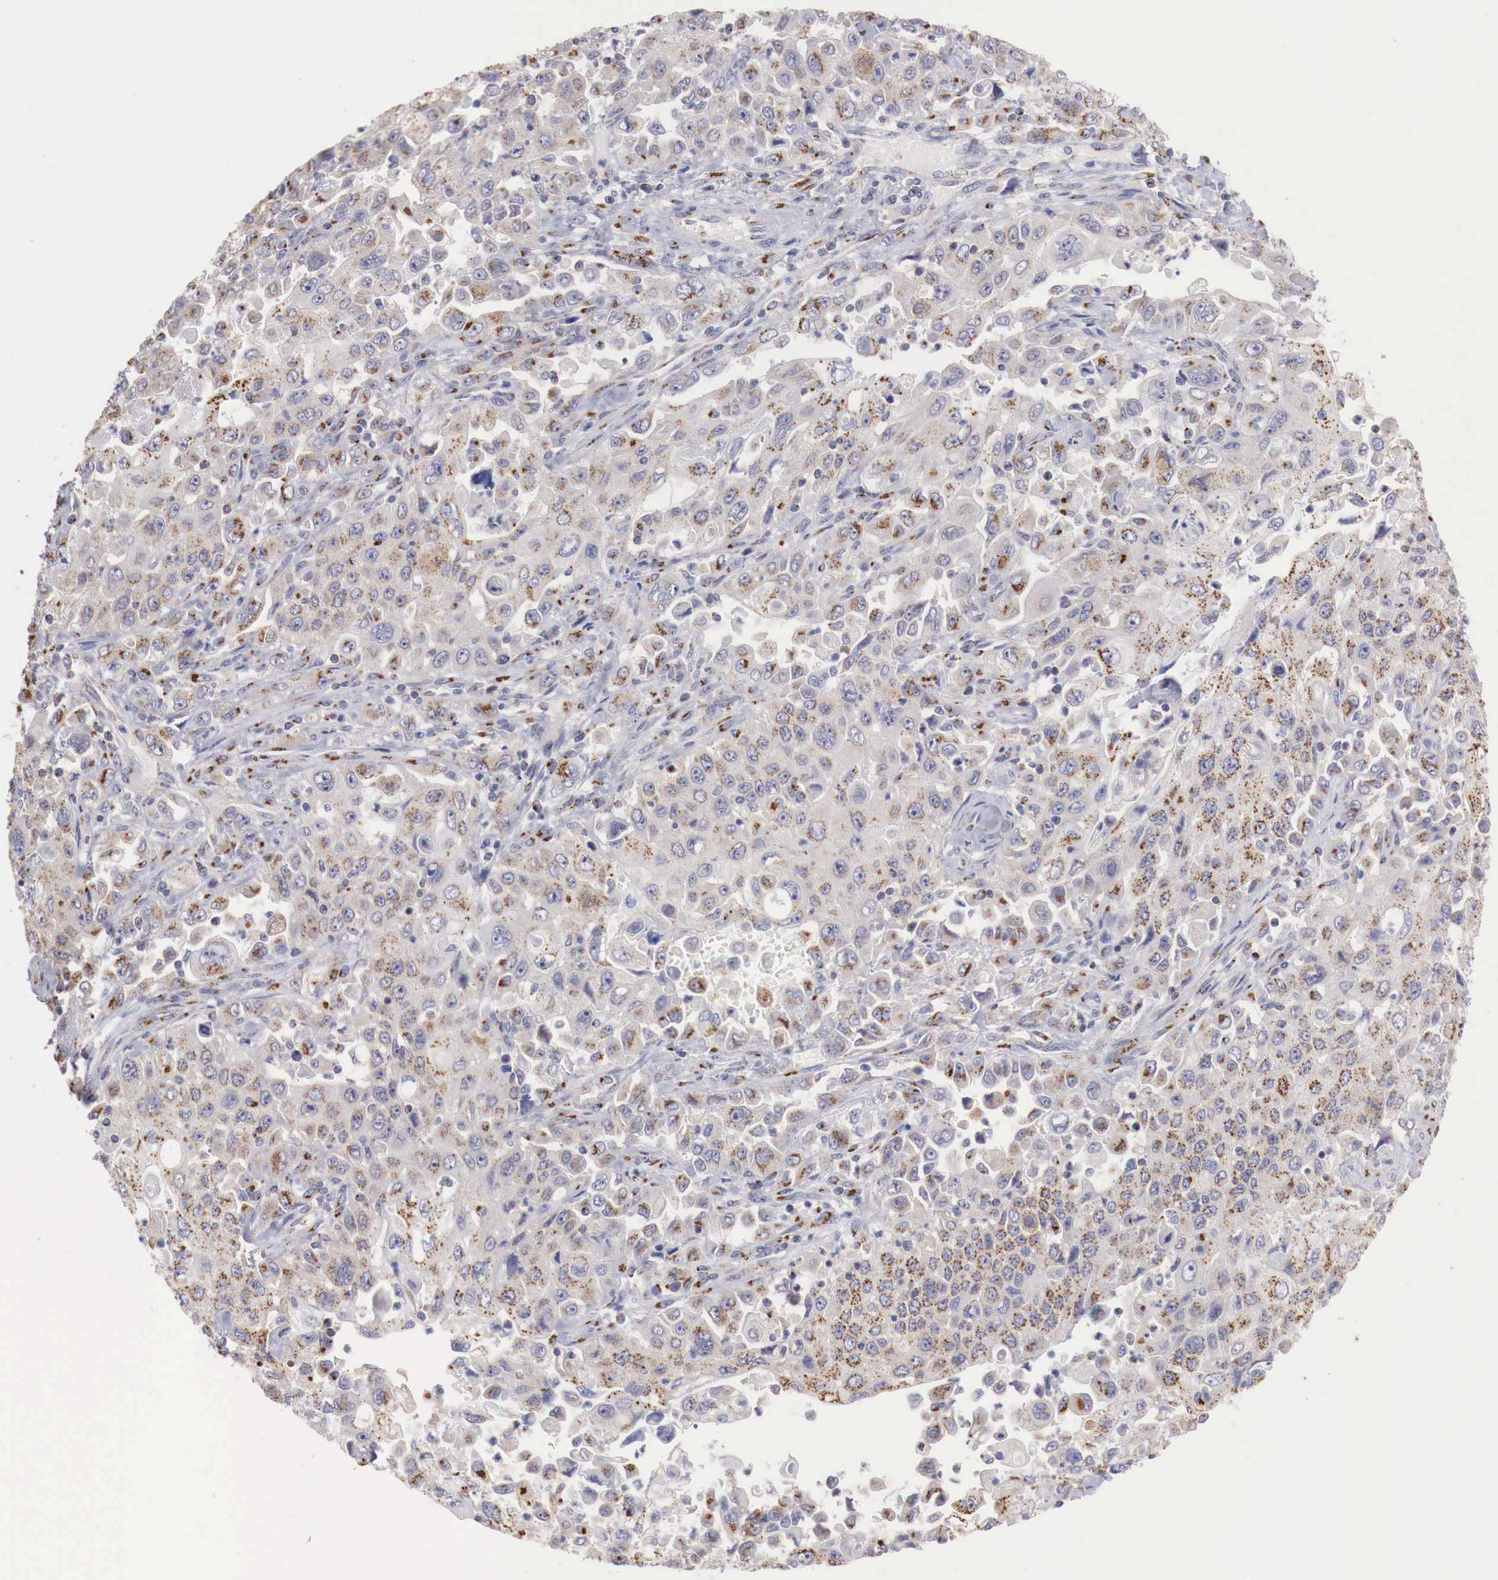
{"staining": {"intensity": "moderate", "quantity": ">75%", "location": "cytoplasmic/membranous"}, "tissue": "pancreatic cancer", "cell_type": "Tumor cells", "image_type": "cancer", "snomed": [{"axis": "morphology", "description": "Adenocarcinoma, NOS"}, {"axis": "topography", "description": "Pancreas"}], "caption": "Pancreatic adenocarcinoma stained for a protein exhibits moderate cytoplasmic/membranous positivity in tumor cells.", "gene": "SYAP1", "patient": {"sex": "male", "age": 70}}